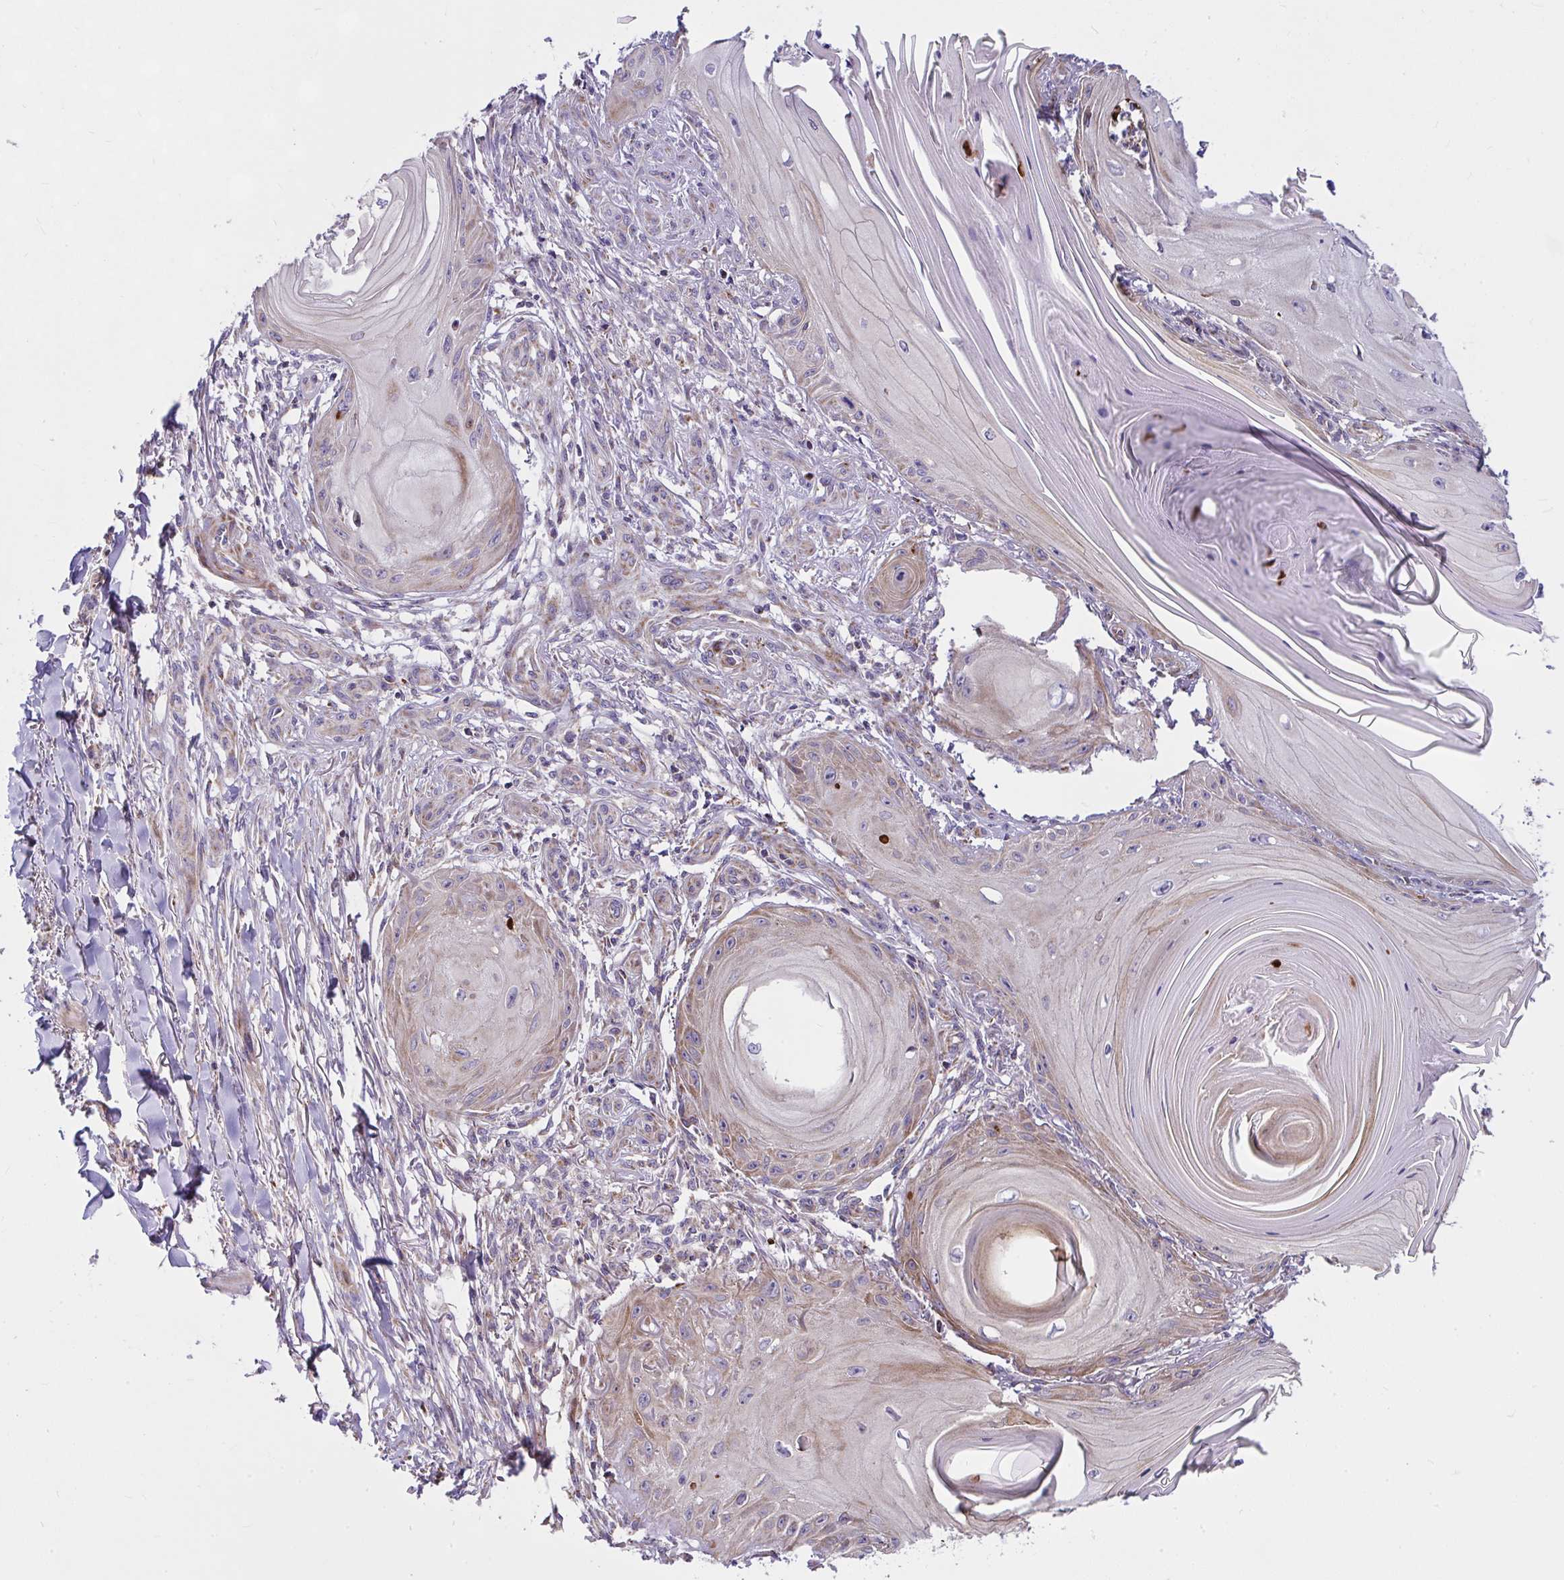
{"staining": {"intensity": "weak", "quantity": "25%-75%", "location": "cytoplasmic/membranous"}, "tissue": "skin cancer", "cell_type": "Tumor cells", "image_type": "cancer", "snomed": [{"axis": "morphology", "description": "Squamous cell carcinoma, NOS"}, {"axis": "topography", "description": "Skin"}], "caption": "An immunohistochemistry (IHC) histopathology image of neoplastic tissue is shown. Protein staining in brown highlights weak cytoplasmic/membranous positivity in squamous cell carcinoma (skin) within tumor cells. The protein is shown in brown color, while the nuclei are stained blue.", "gene": "CEP63", "patient": {"sex": "female", "age": 77}}